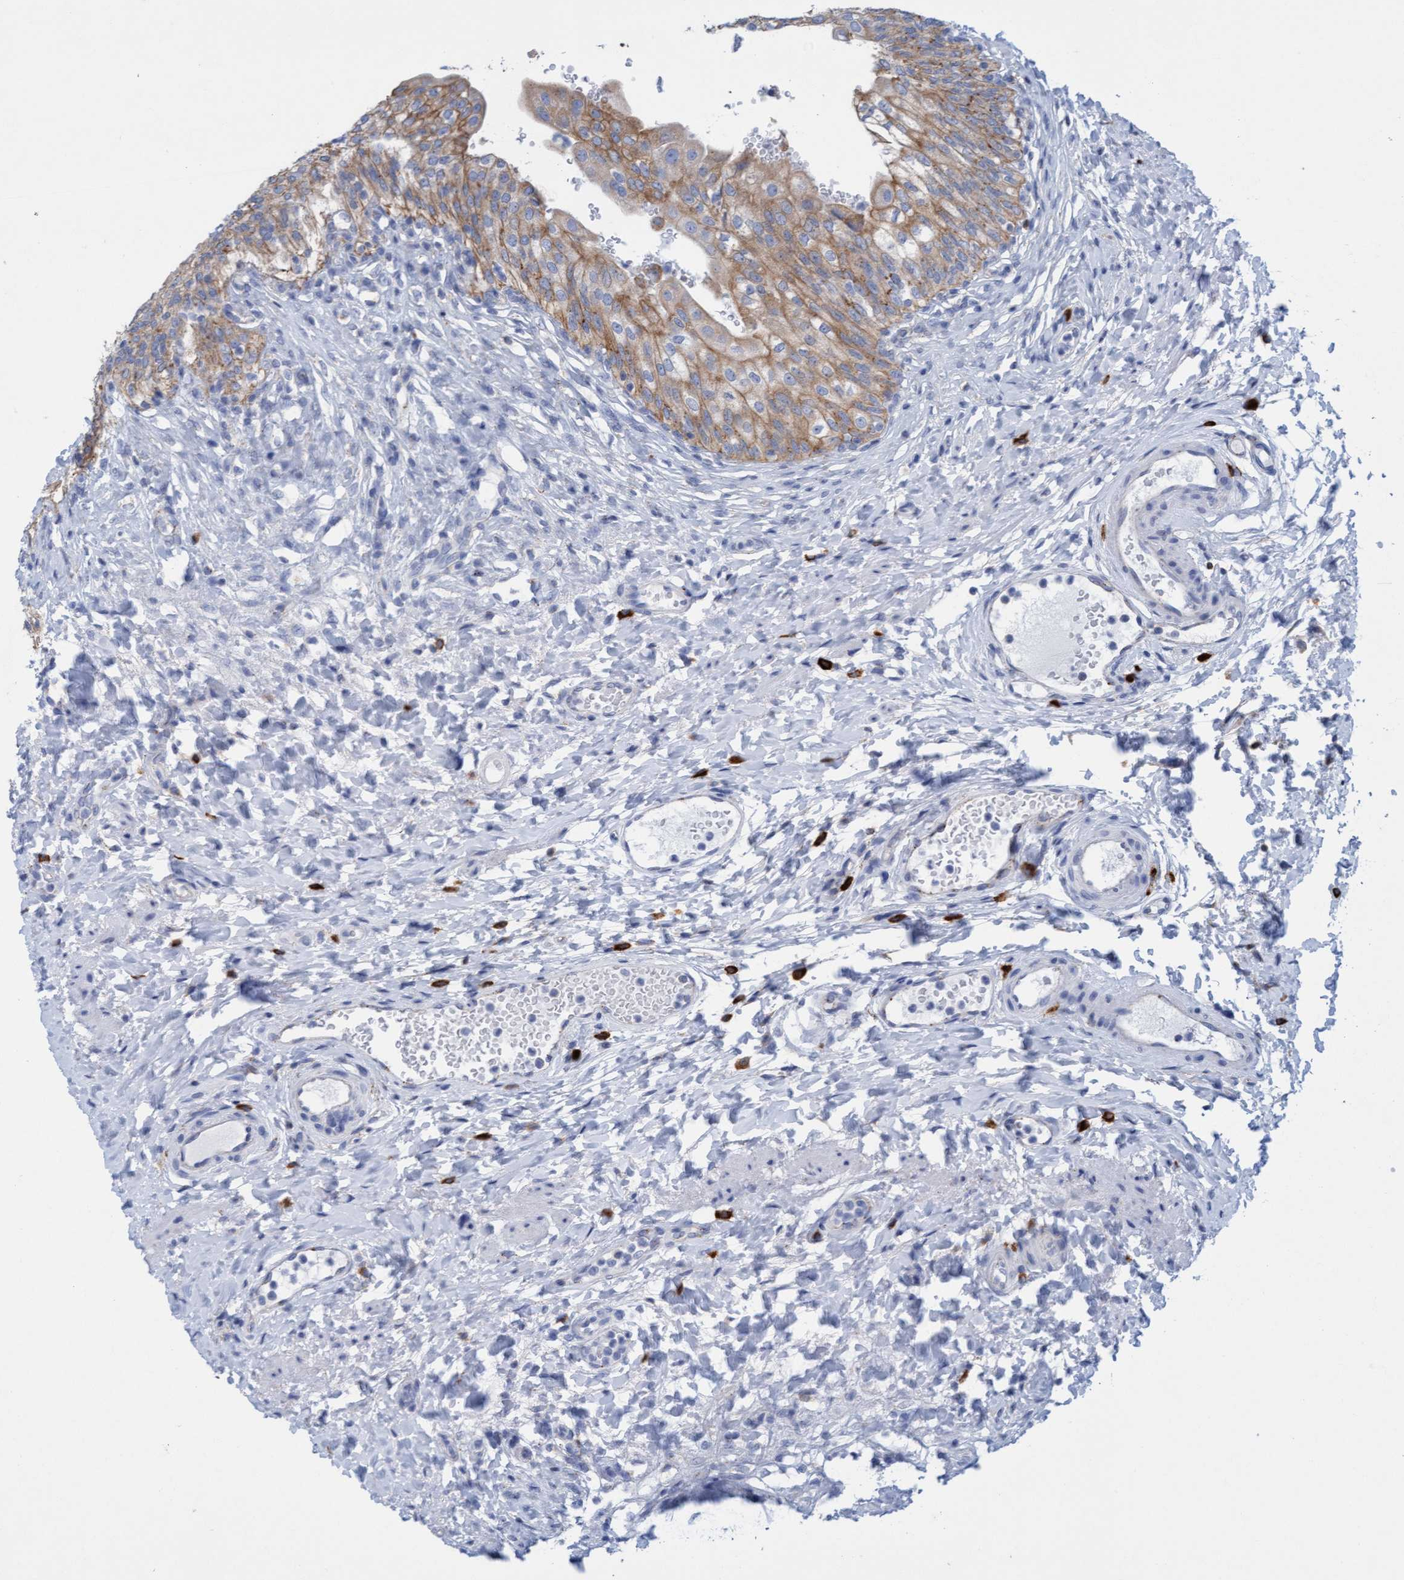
{"staining": {"intensity": "moderate", "quantity": ">75%", "location": "cytoplasmic/membranous"}, "tissue": "urinary bladder", "cell_type": "Urothelial cells", "image_type": "normal", "snomed": [{"axis": "morphology", "description": "Urothelial carcinoma, High grade"}, {"axis": "topography", "description": "Urinary bladder"}], "caption": "IHC of benign human urinary bladder demonstrates medium levels of moderate cytoplasmic/membranous positivity in approximately >75% of urothelial cells.", "gene": "SGSH", "patient": {"sex": "male", "age": 46}}